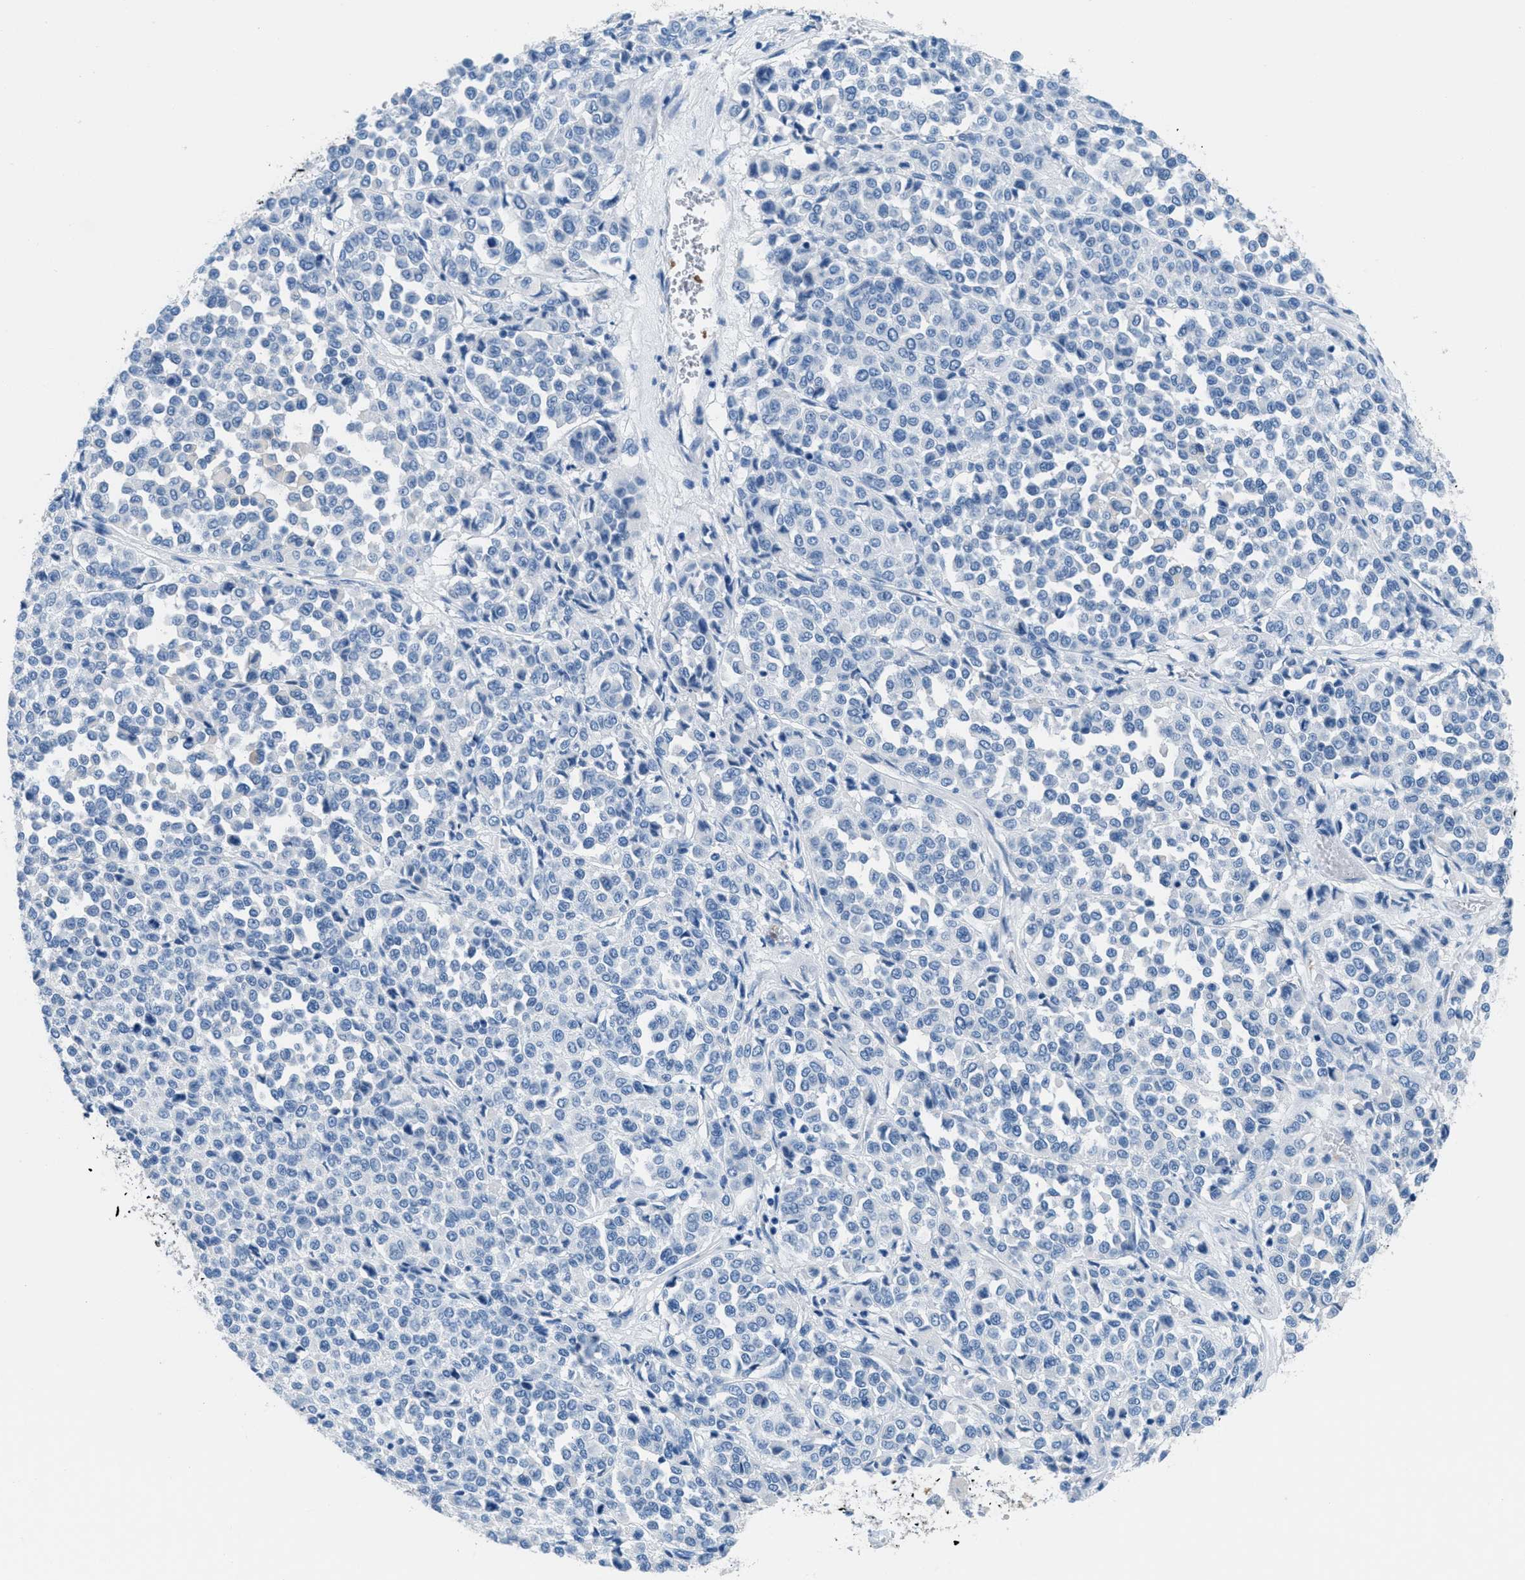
{"staining": {"intensity": "negative", "quantity": "none", "location": "none"}, "tissue": "melanoma", "cell_type": "Tumor cells", "image_type": "cancer", "snomed": [{"axis": "morphology", "description": "Malignant melanoma, Metastatic site"}, {"axis": "topography", "description": "Pancreas"}], "caption": "This is an IHC micrograph of human melanoma. There is no positivity in tumor cells.", "gene": "MGARP", "patient": {"sex": "female", "age": 30}}